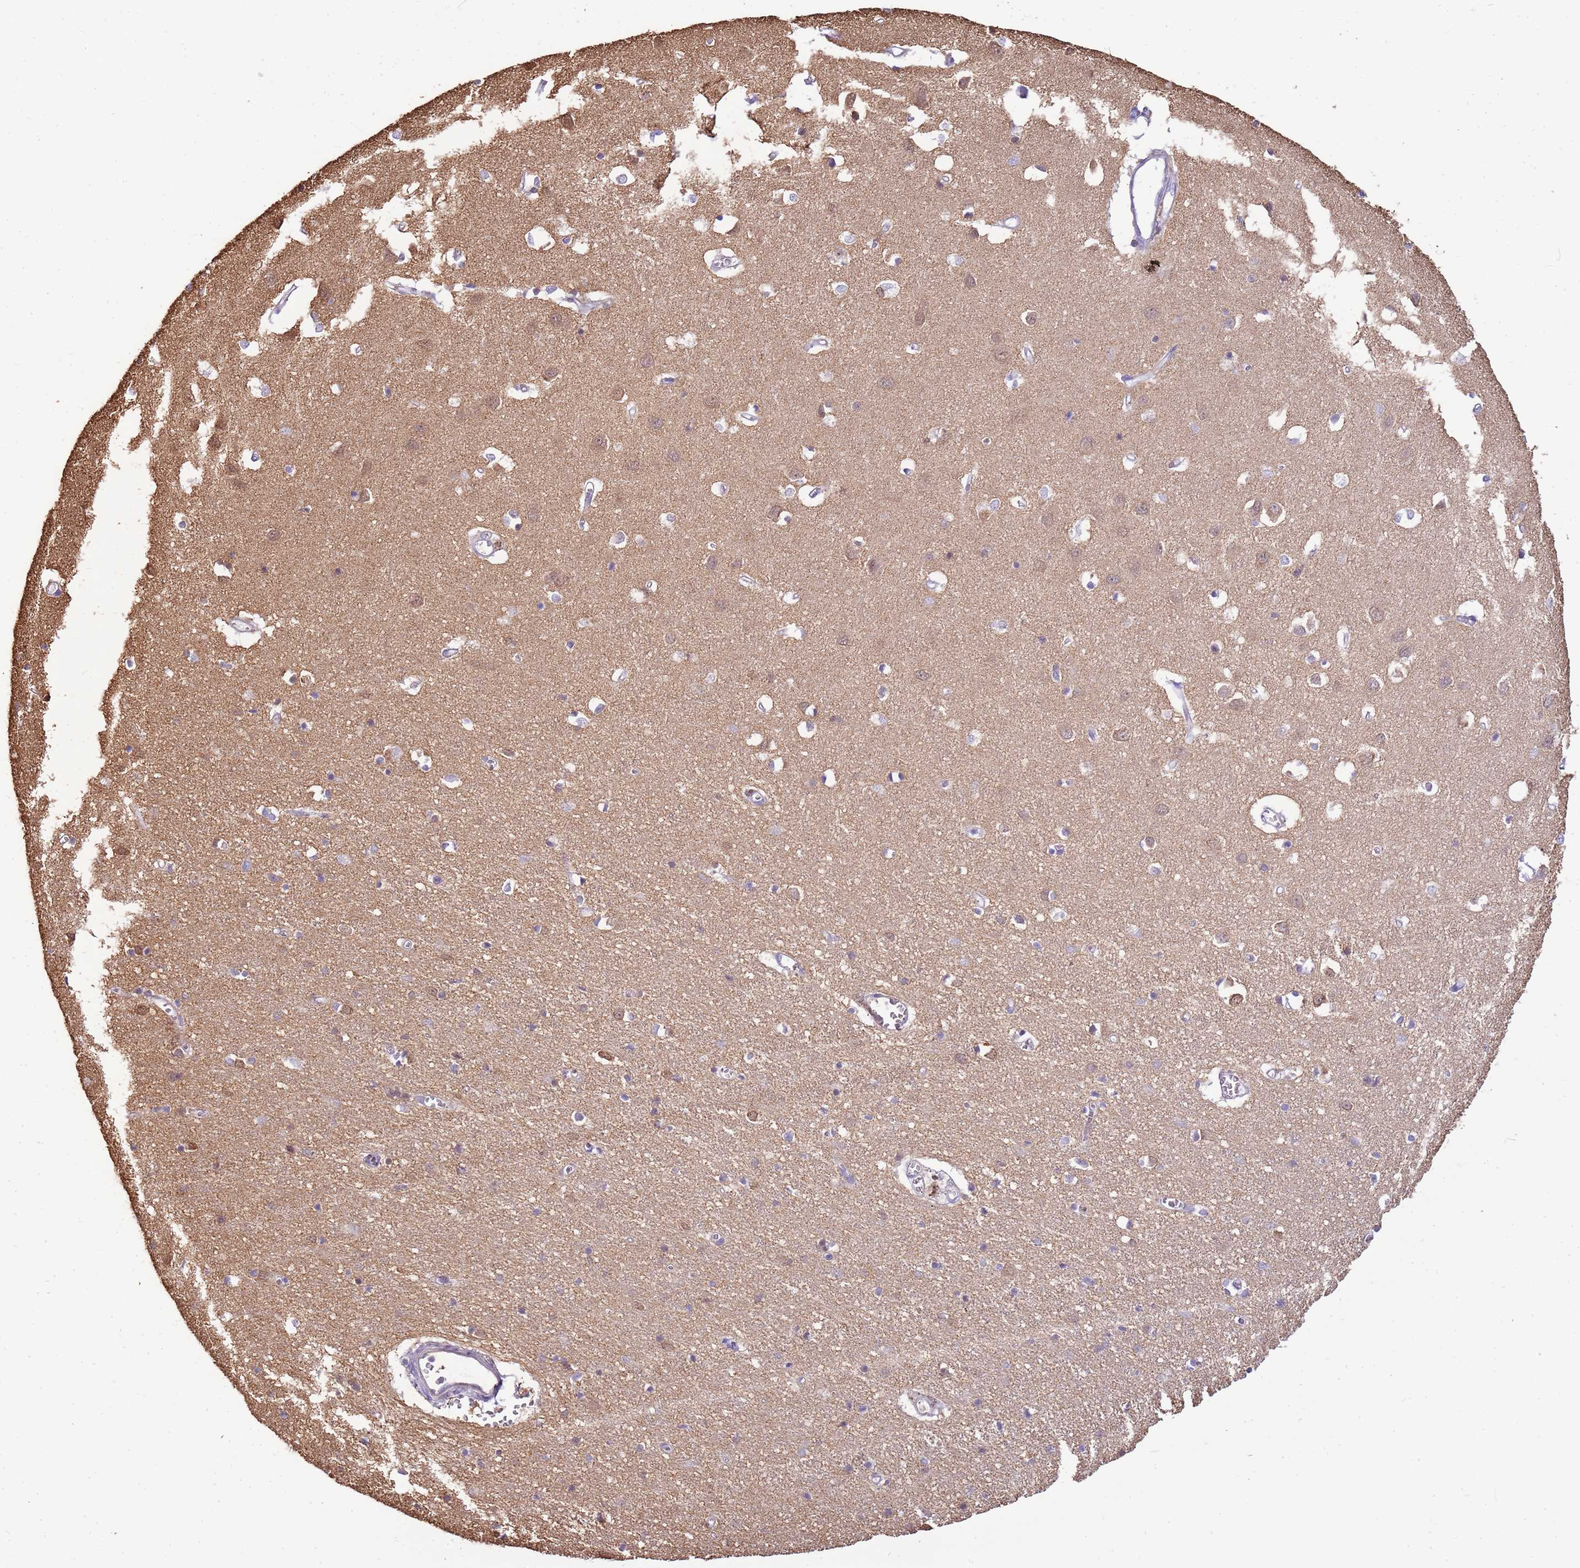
{"staining": {"intensity": "negative", "quantity": "none", "location": "none"}, "tissue": "cerebral cortex", "cell_type": "Endothelial cells", "image_type": "normal", "snomed": [{"axis": "morphology", "description": "Normal tissue, NOS"}, {"axis": "topography", "description": "Cerebral cortex"}], "caption": "DAB immunohistochemical staining of normal cerebral cortex demonstrates no significant expression in endothelial cells. (Brightfield microscopy of DAB (3,3'-diaminobenzidine) immunohistochemistry at high magnification).", "gene": "CAPN7", "patient": {"sex": "female", "age": 64}}